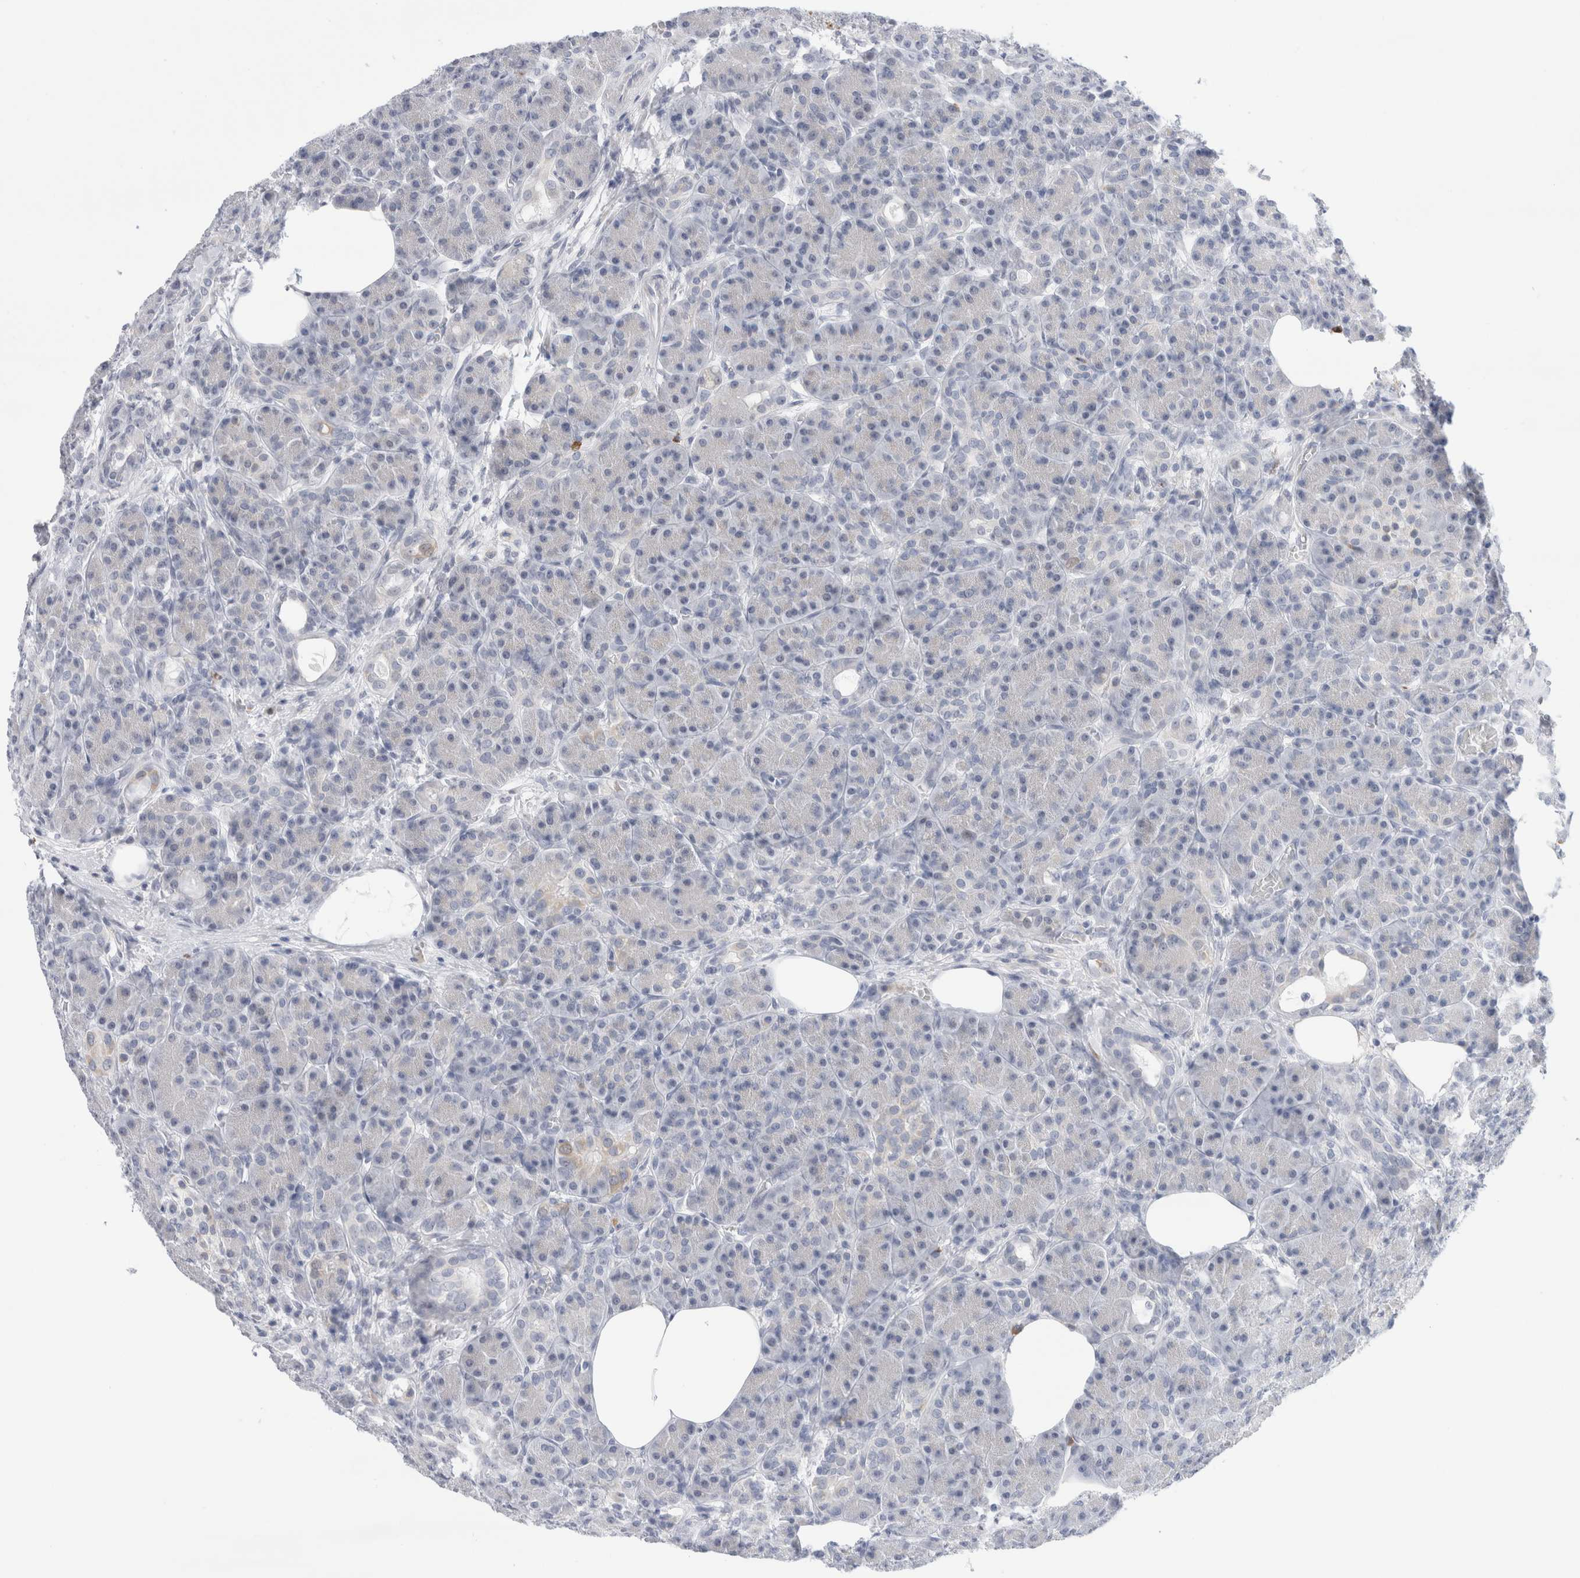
{"staining": {"intensity": "negative", "quantity": "none", "location": "none"}, "tissue": "pancreas", "cell_type": "Exocrine glandular cells", "image_type": "normal", "snomed": [{"axis": "morphology", "description": "Normal tissue, NOS"}, {"axis": "topography", "description": "Pancreas"}], "caption": "This is an immunohistochemistry (IHC) micrograph of unremarkable human pancreas. There is no staining in exocrine glandular cells.", "gene": "SLC22A12", "patient": {"sex": "male", "age": 63}}